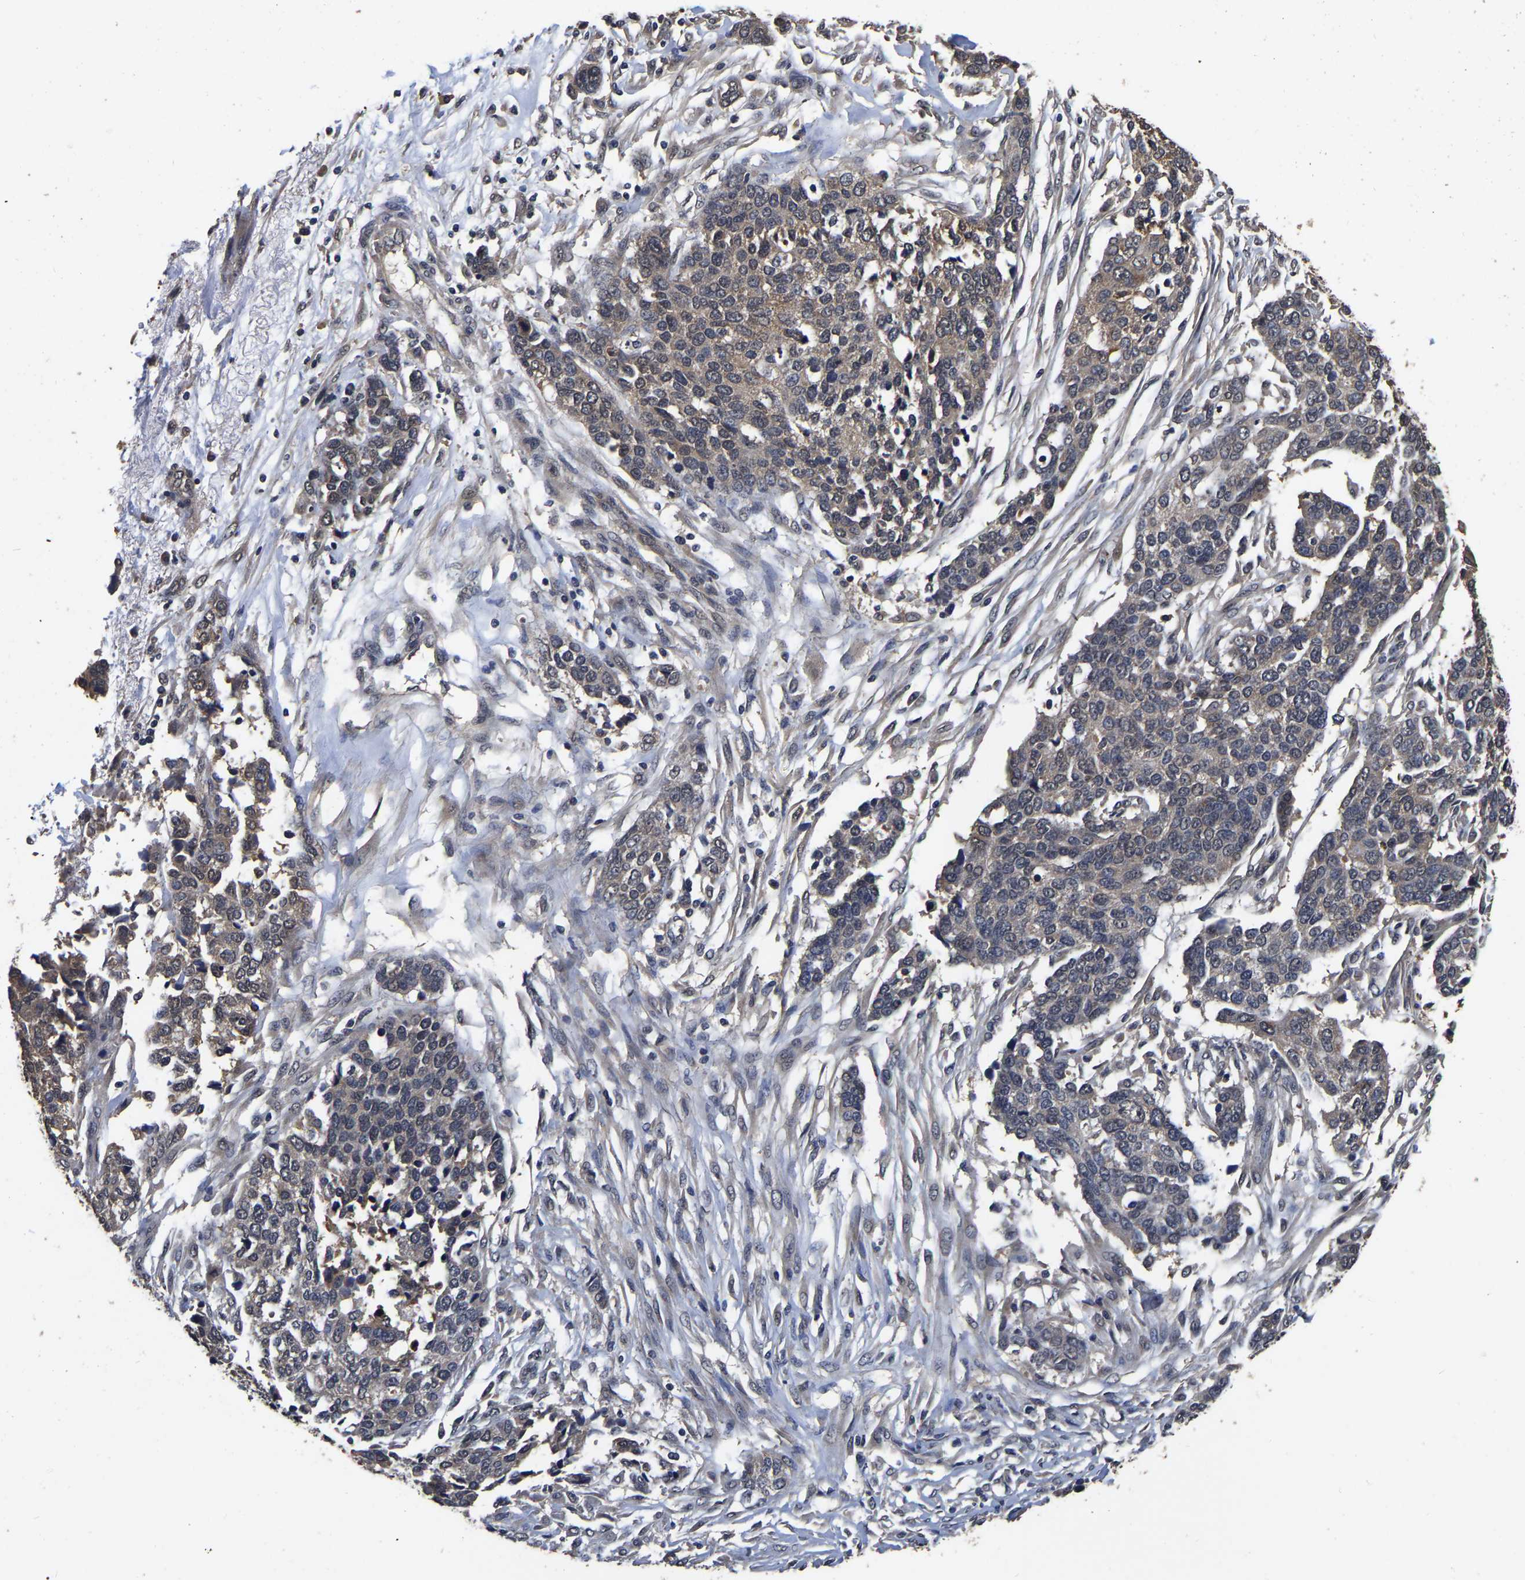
{"staining": {"intensity": "weak", "quantity": ">75%", "location": "cytoplasmic/membranous"}, "tissue": "ovarian cancer", "cell_type": "Tumor cells", "image_type": "cancer", "snomed": [{"axis": "morphology", "description": "Cystadenocarcinoma, serous, NOS"}, {"axis": "topography", "description": "Ovary"}], "caption": "Brown immunohistochemical staining in ovarian cancer (serous cystadenocarcinoma) displays weak cytoplasmic/membranous positivity in about >75% of tumor cells. The staining was performed using DAB (3,3'-diaminobenzidine), with brown indicating positive protein expression. Nuclei are stained blue with hematoxylin.", "gene": "STK32C", "patient": {"sex": "female", "age": 44}}